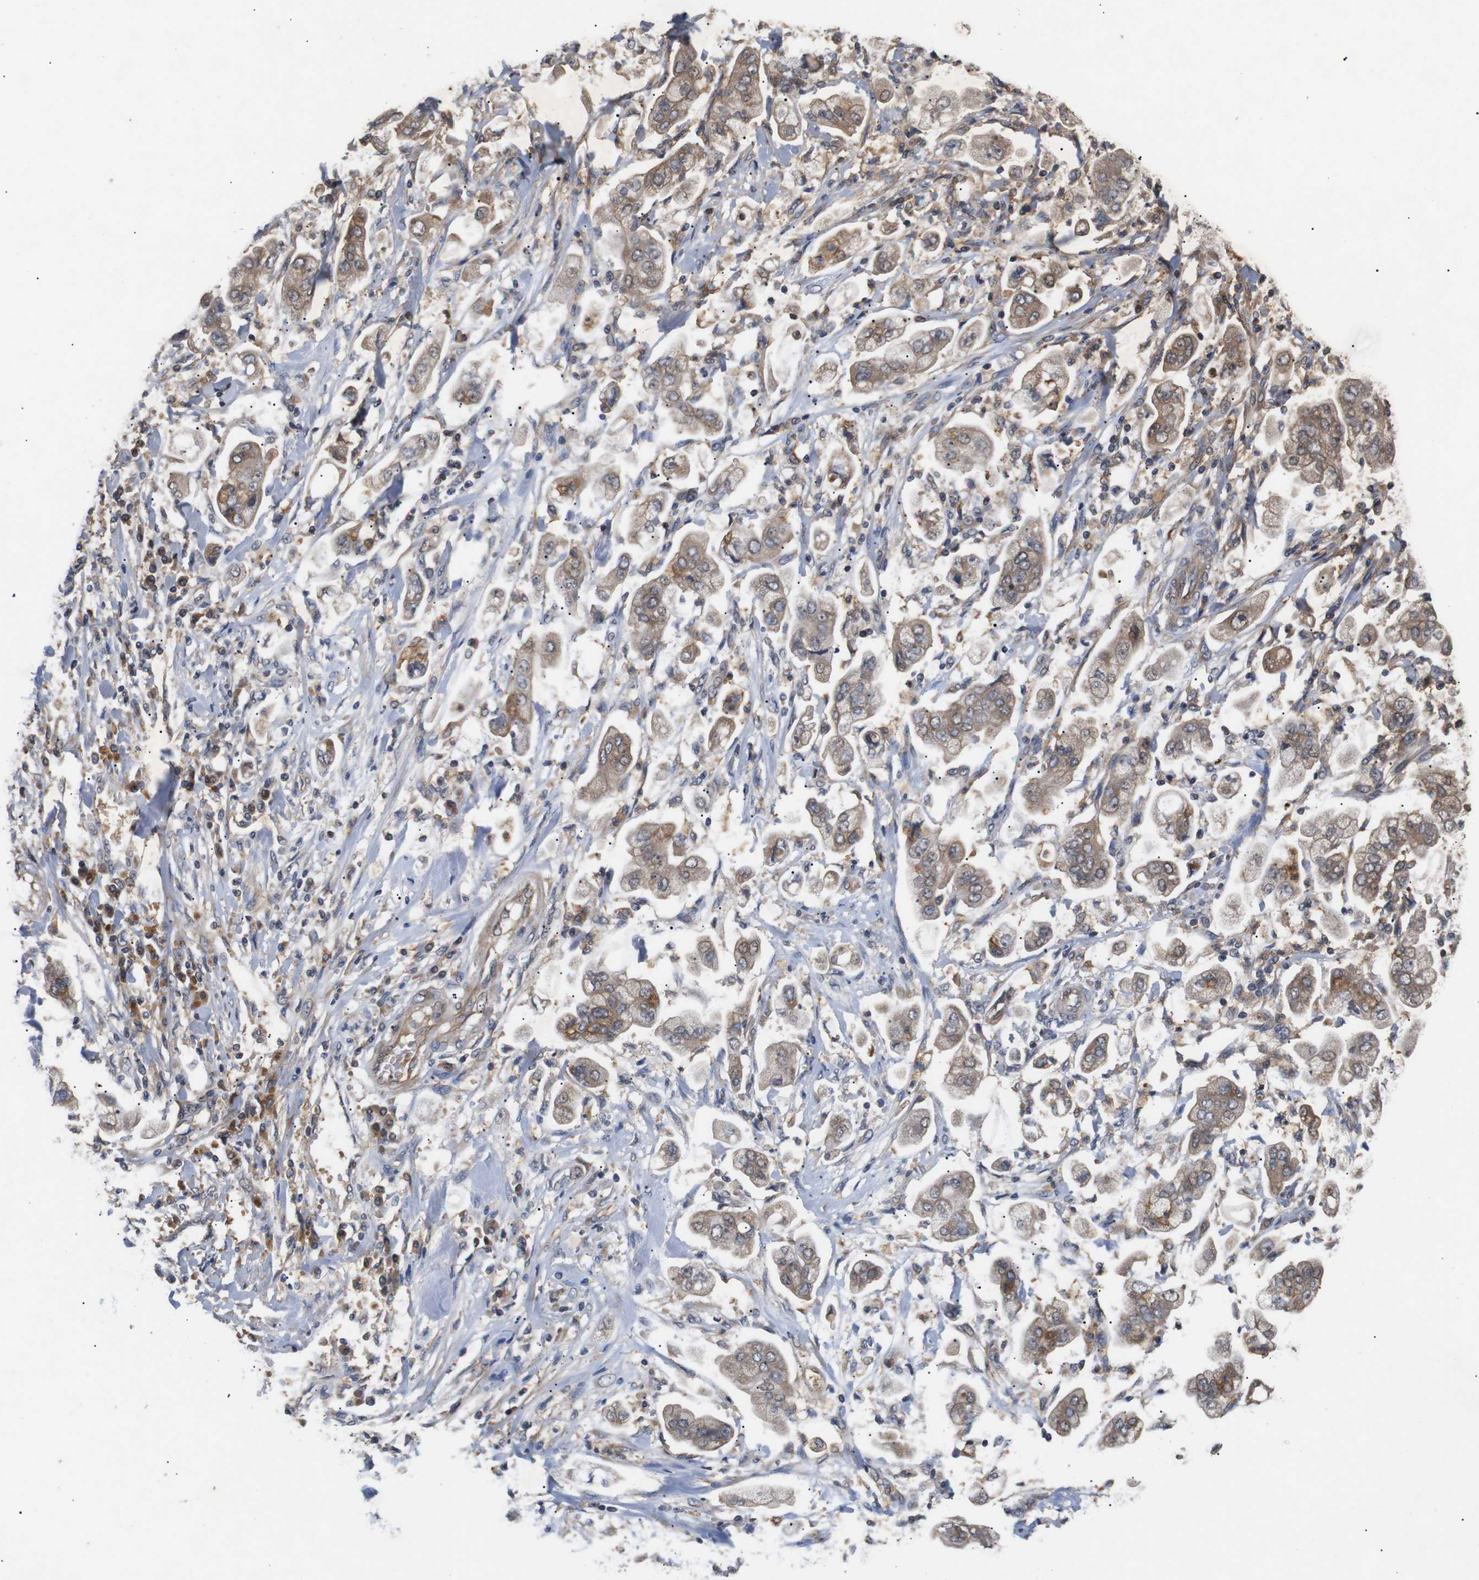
{"staining": {"intensity": "moderate", "quantity": ">75%", "location": "cytoplasmic/membranous"}, "tissue": "stomach cancer", "cell_type": "Tumor cells", "image_type": "cancer", "snomed": [{"axis": "morphology", "description": "Adenocarcinoma, NOS"}, {"axis": "topography", "description": "Stomach"}], "caption": "Protein staining demonstrates moderate cytoplasmic/membranous staining in approximately >75% of tumor cells in stomach cancer.", "gene": "DDR1", "patient": {"sex": "male", "age": 62}}